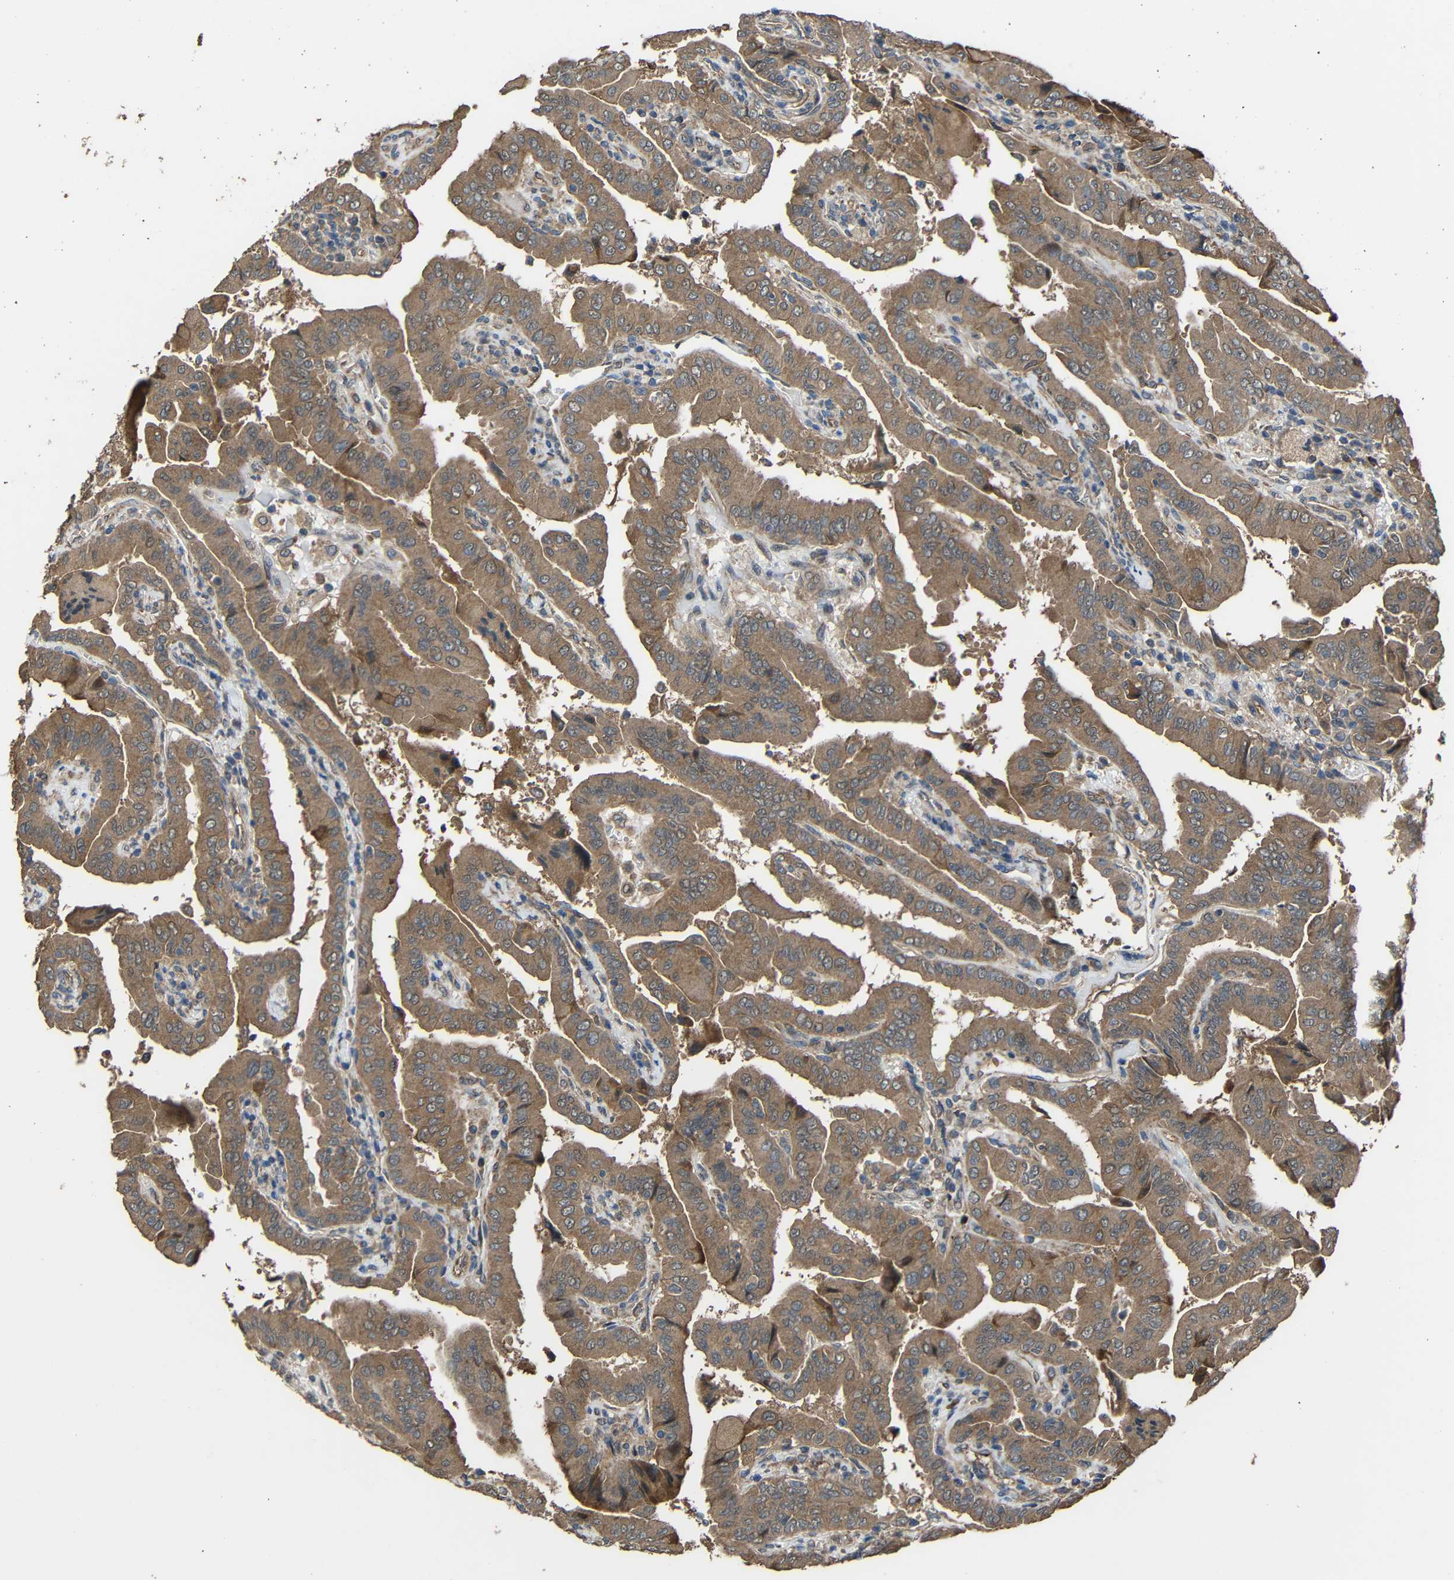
{"staining": {"intensity": "moderate", "quantity": ">75%", "location": "cytoplasmic/membranous"}, "tissue": "thyroid cancer", "cell_type": "Tumor cells", "image_type": "cancer", "snomed": [{"axis": "morphology", "description": "Papillary adenocarcinoma, NOS"}, {"axis": "topography", "description": "Thyroid gland"}], "caption": "Immunohistochemistry (IHC) (DAB) staining of thyroid cancer displays moderate cytoplasmic/membranous protein positivity in approximately >75% of tumor cells.", "gene": "CHST9", "patient": {"sex": "male", "age": 33}}